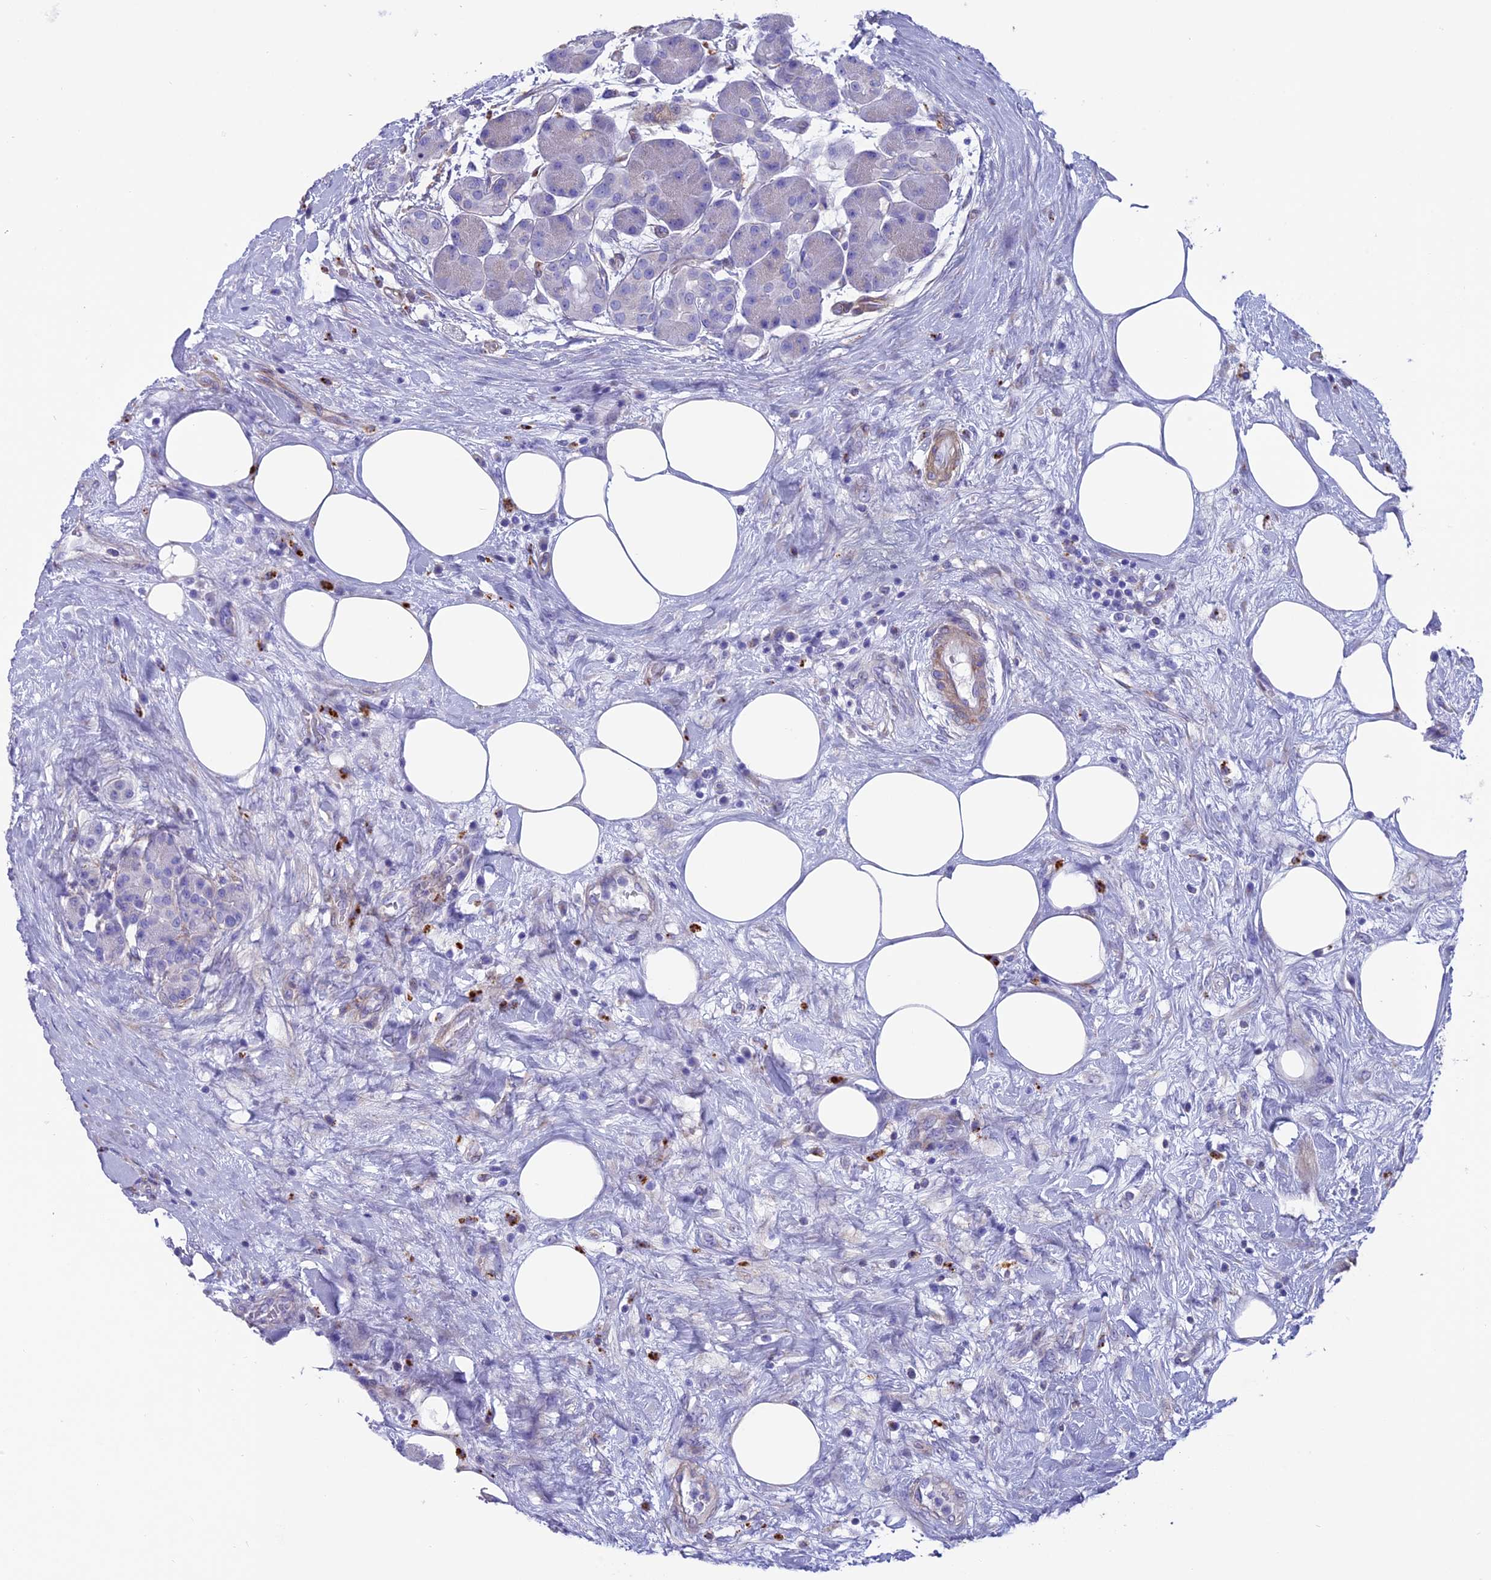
{"staining": {"intensity": "moderate", "quantity": "<25%", "location": "cytoplasmic/membranous"}, "tissue": "pancreas", "cell_type": "Exocrine glandular cells", "image_type": "normal", "snomed": [{"axis": "morphology", "description": "Normal tissue, NOS"}, {"axis": "topography", "description": "Pancreas"}], "caption": "A high-resolution histopathology image shows immunohistochemistry staining of unremarkable pancreas, which displays moderate cytoplasmic/membranous expression in about <25% of exocrine glandular cells. (IHC, brightfield microscopy, high magnification).", "gene": "TNS1", "patient": {"sex": "male", "age": 63}}